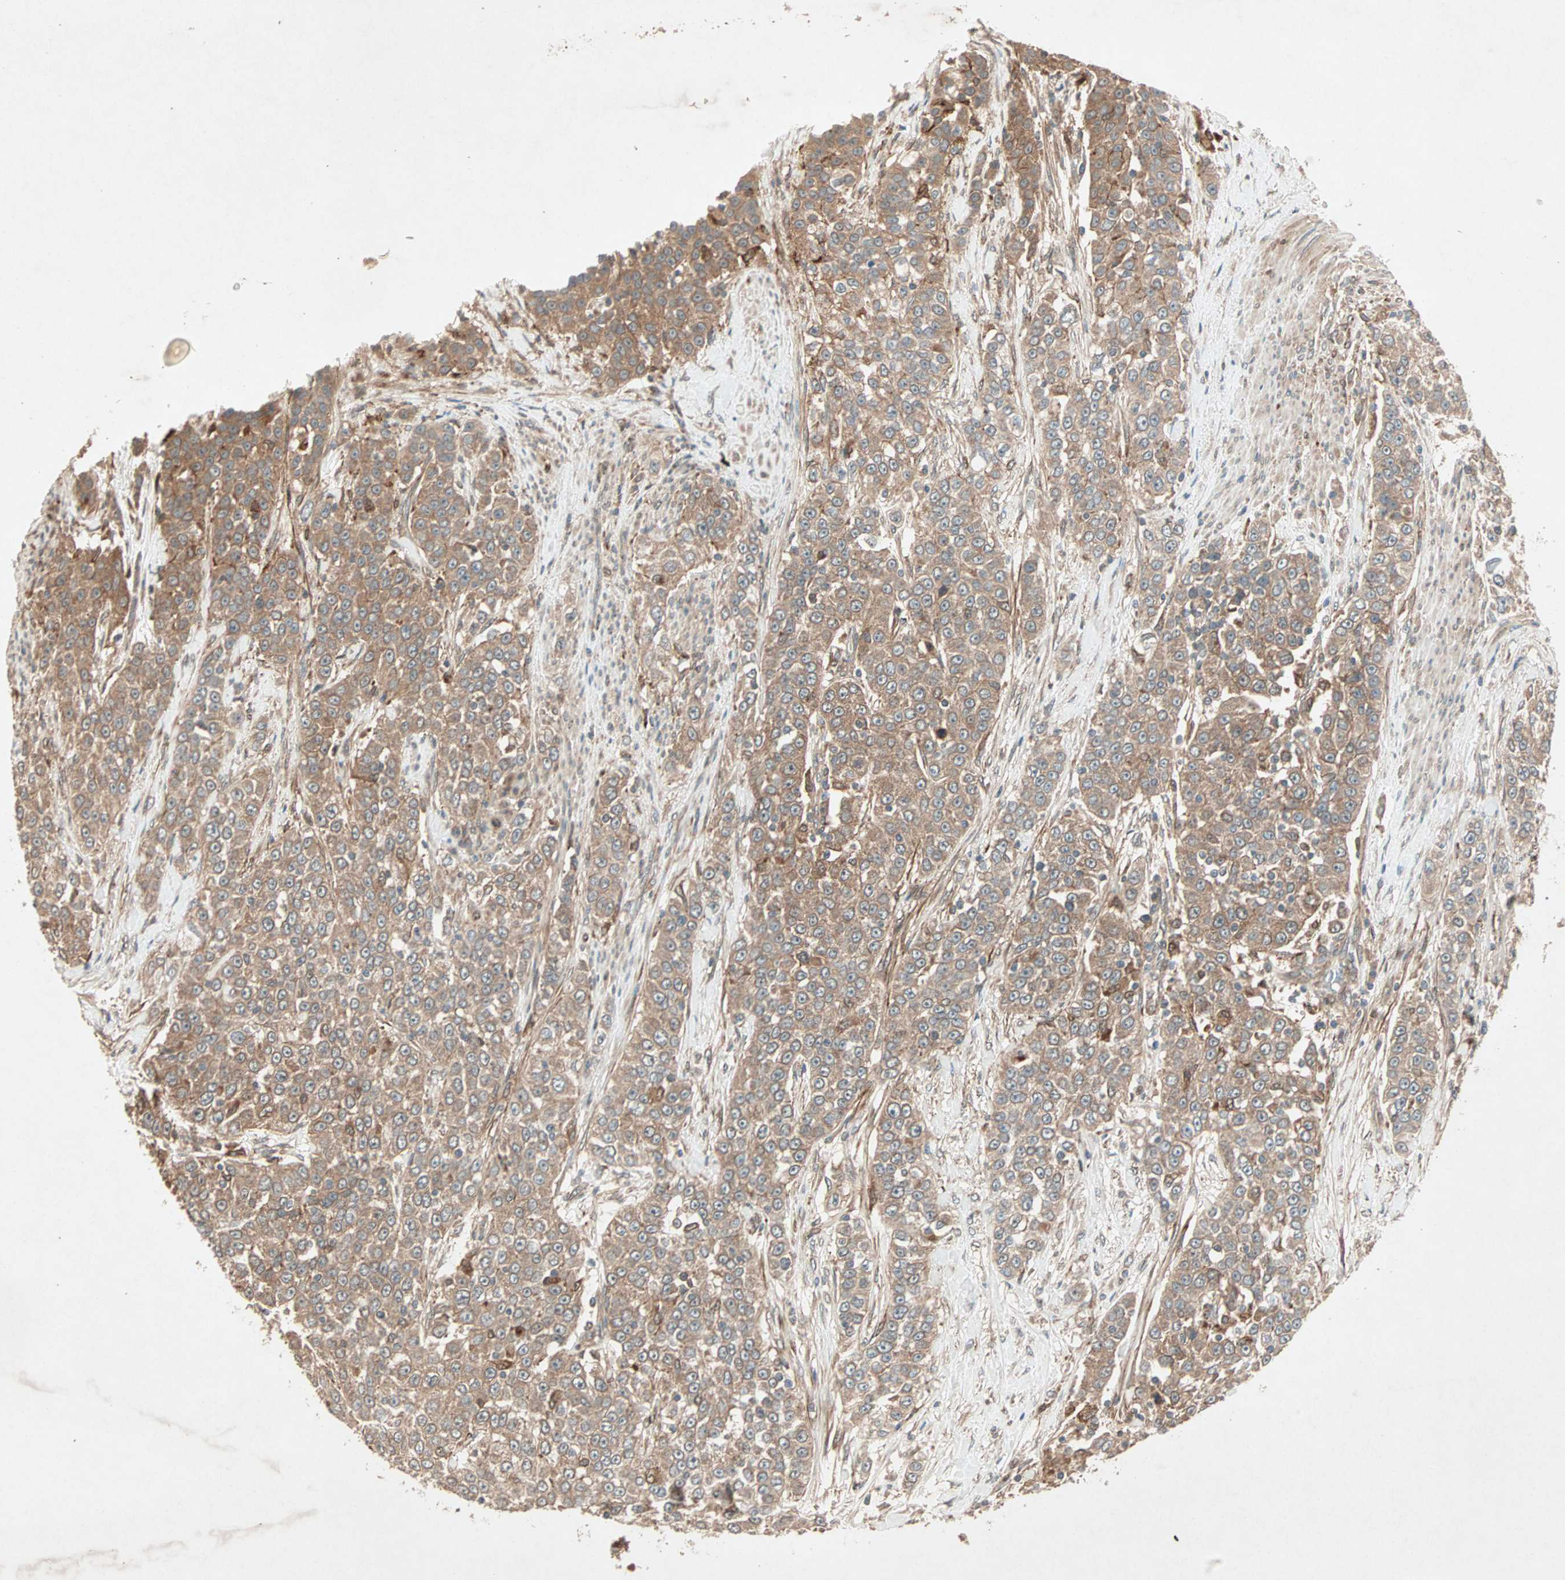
{"staining": {"intensity": "moderate", "quantity": ">75%", "location": "cytoplasmic/membranous"}, "tissue": "urothelial cancer", "cell_type": "Tumor cells", "image_type": "cancer", "snomed": [{"axis": "morphology", "description": "Urothelial carcinoma, High grade"}, {"axis": "topography", "description": "Urinary bladder"}], "caption": "Protein staining by IHC reveals moderate cytoplasmic/membranous staining in about >75% of tumor cells in urothelial cancer. The staining was performed using DAB, with brown indicating positive protein expression. Nuclei are stained blue with hematoxylin.", "gene": "SDSL", "patient": {"sex": "female", "age": 80}}